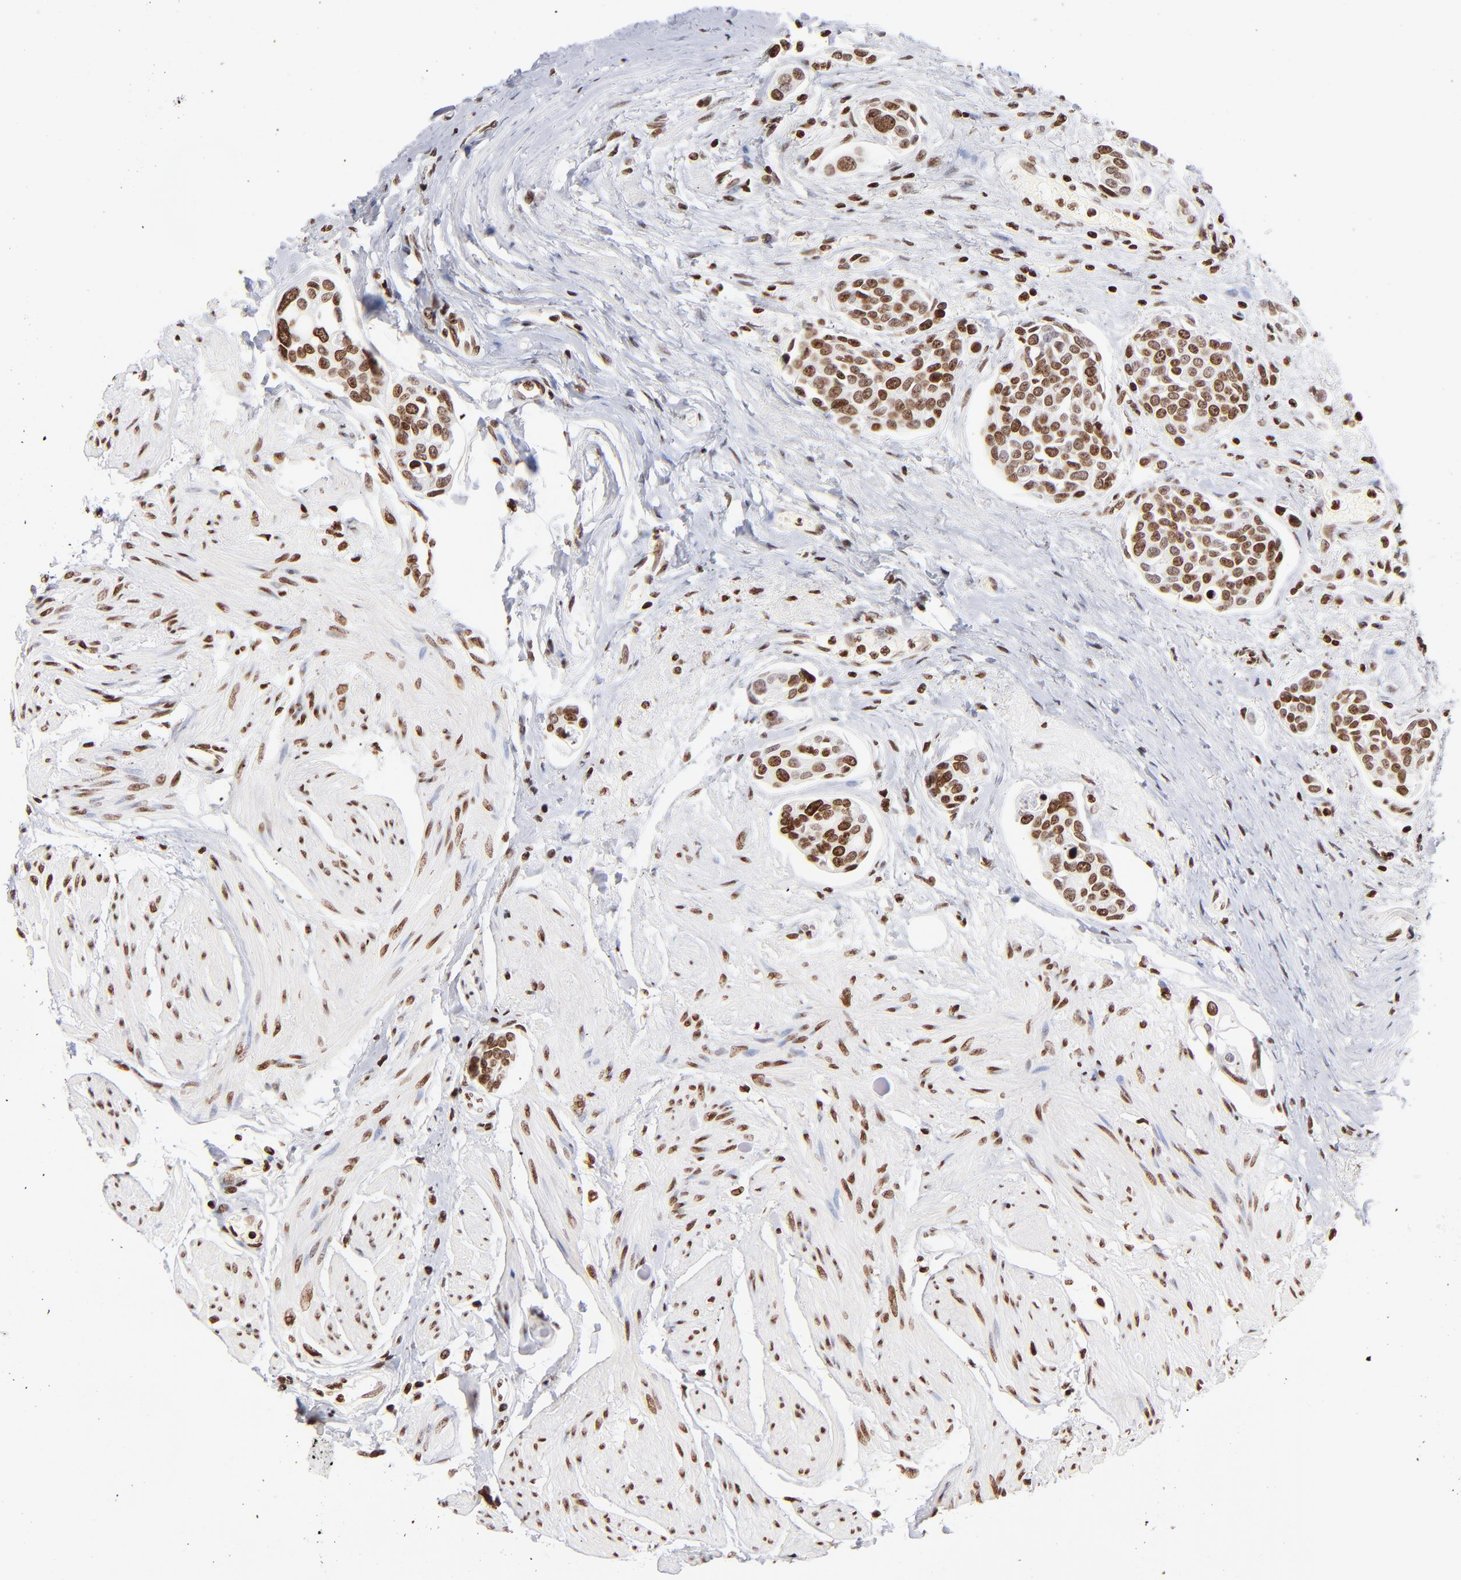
{"staining": {"intensity": "strong", "quantity": ">75%", "location": "nuclear"}, "tissue": "urothelial cancer", "cell_type": "Tumor cells", "image_type": "cancer", "snomed": [{"axis": "morphology", "description": "Urothelial carcinoma, High grade"}, {"axis": "topography", "description": "Urinary bladder"}], "caption": "Protein staining exhibits strong nuclear positivity in approximately >75% of tumor cells in urothelial carcinoma (high-grade).", "gene": "RTL4", "patient": {"sex": "male", "age": 78}}